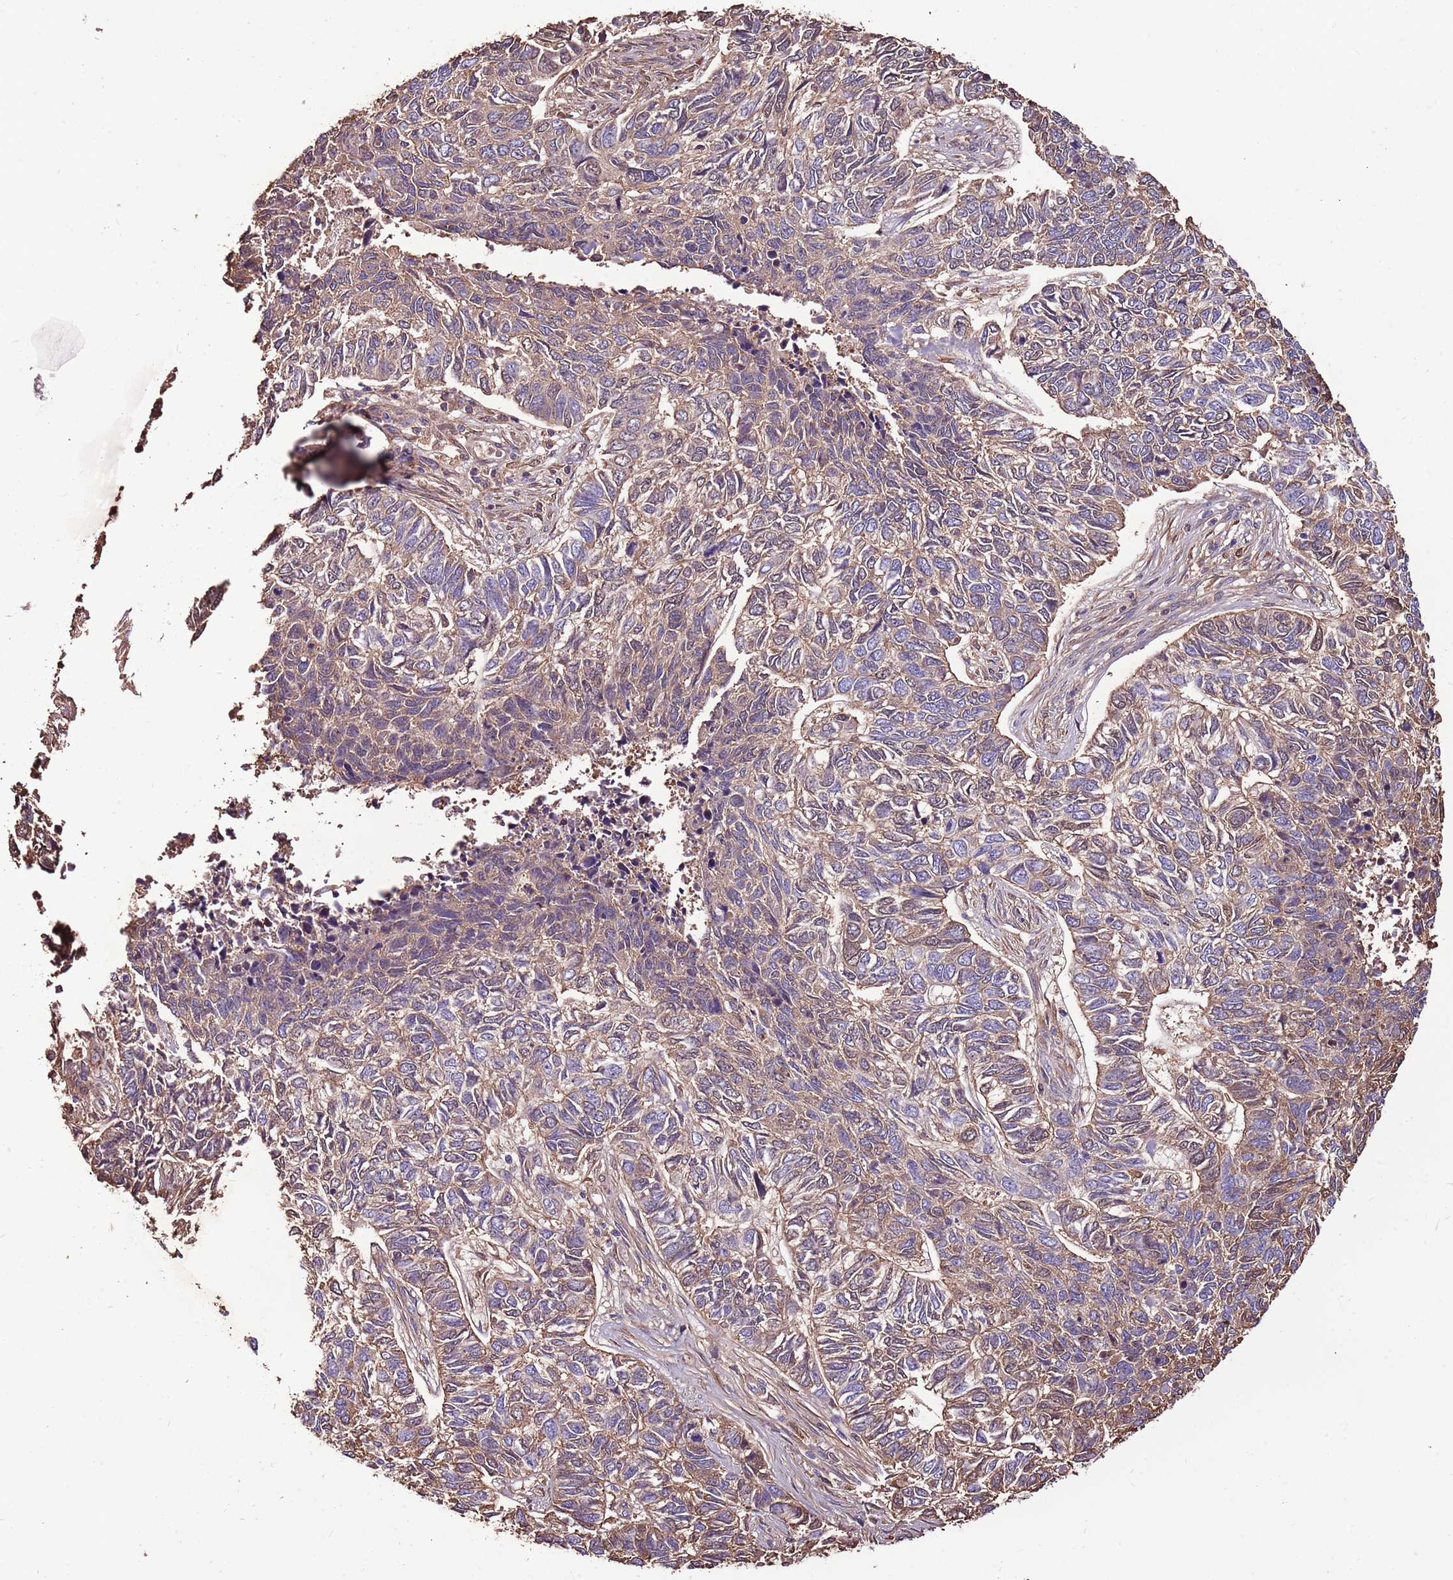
{"staining": {"intensity": "moderate", "quantity": "25%-75%", "location": "cytoplasmic/membranous"}, "tissue": "skin cancer", "cell_type": "Tumor cells", "image_type": "cancer", "snomed": [{"axis": "morphology", "description": "Basal cell carcinoma"}, {"axis": "topography", "description": "Skin"}], "caption": "An immunohistochemistry (IHC) photomicrograph of neoplastic tissue is shown. Protein staining in brown shows moderate cytoplasmic/membranous positivity in skin cancer within tumor cells.", "gene": "DENR", "patient": {"sex": "female", "age": 65}}